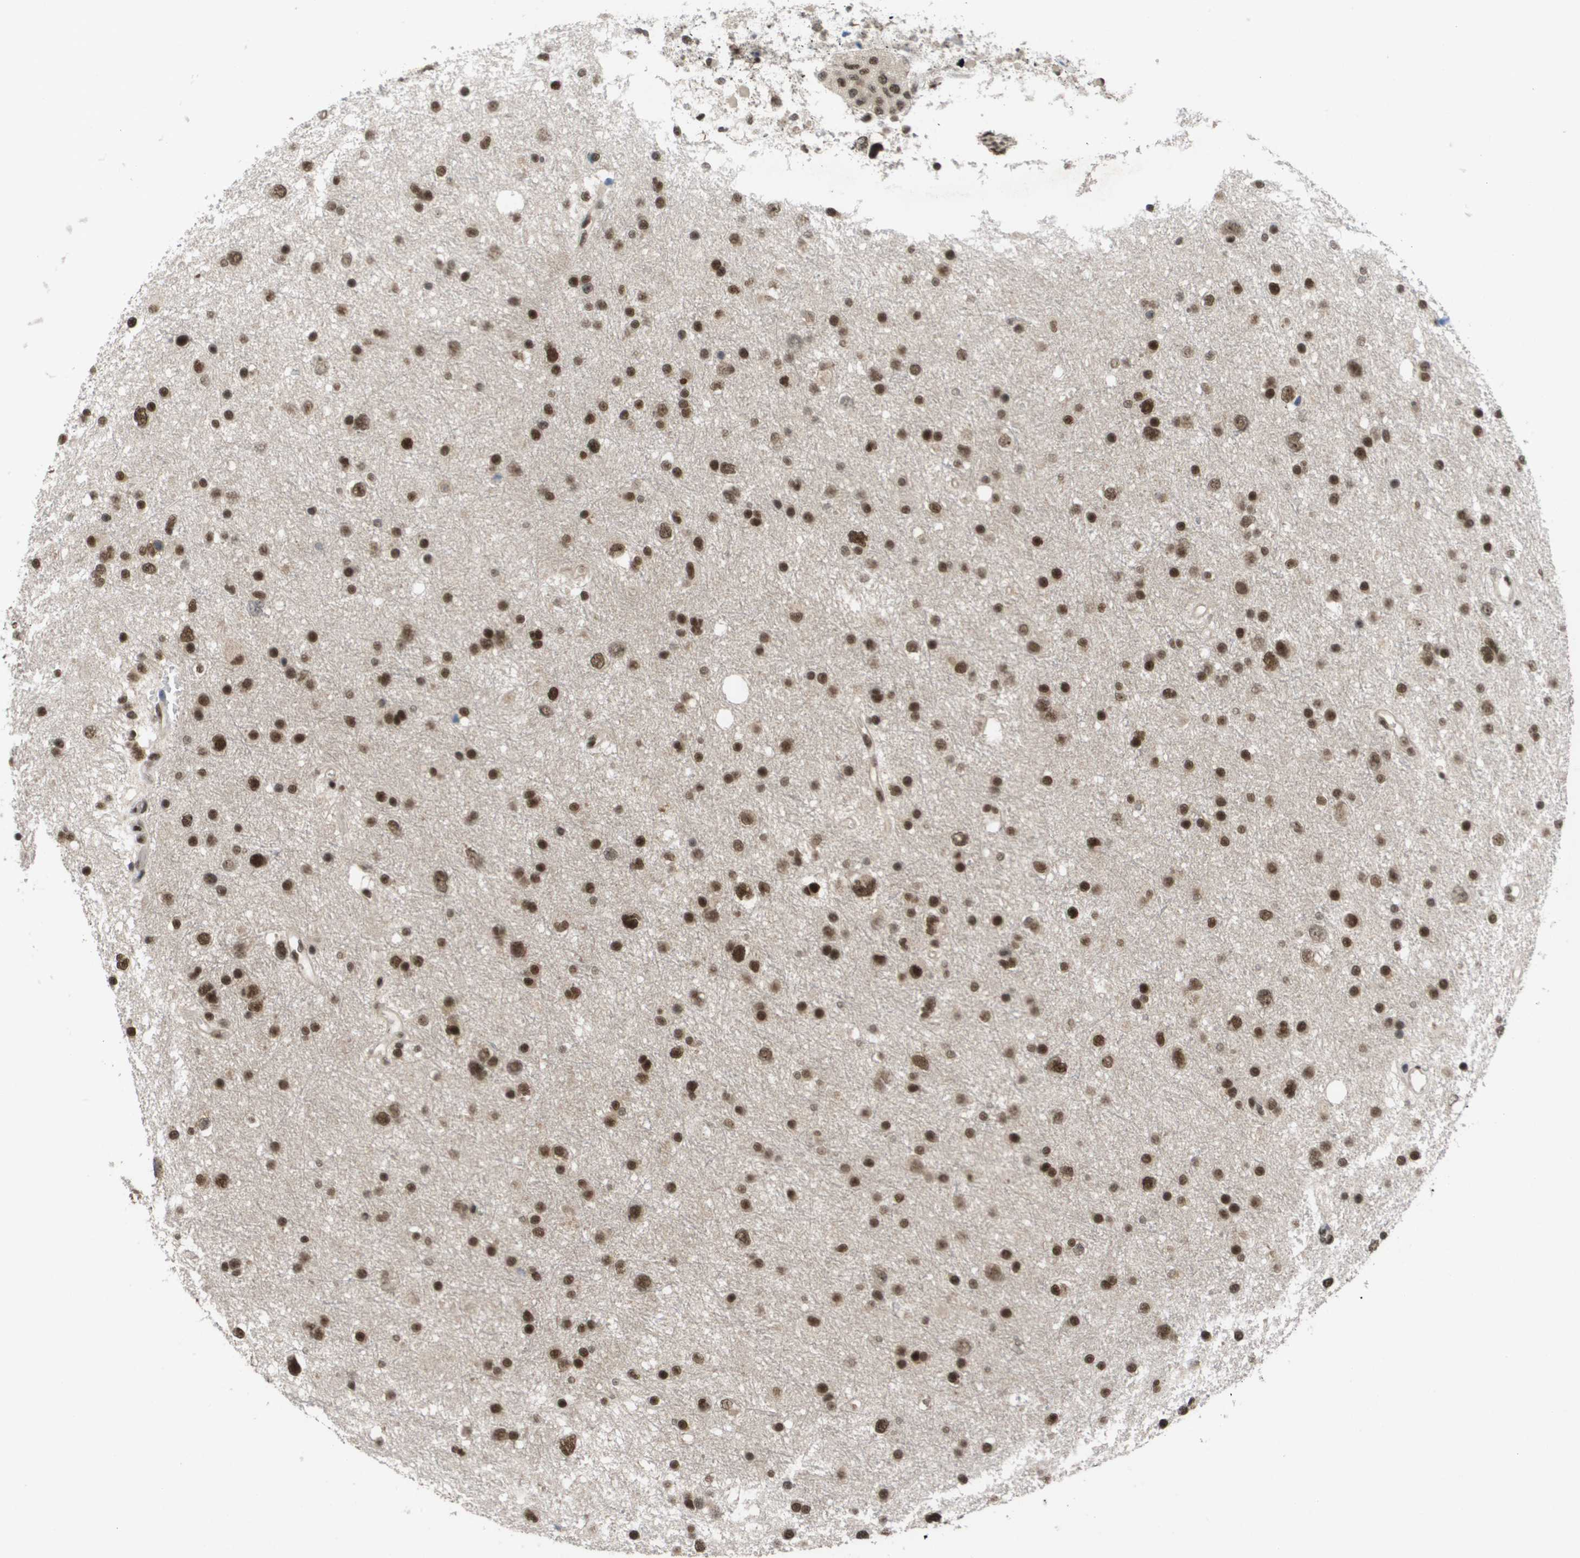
{"staining": {"intensity": "strong", "quantity": ">75%", "location": "nuclear"}, "tissue": "glioma", "cell_type": "Tumor cells", "image_type": "cancer", "snomed": [{"axis": "morphology", "description": "Glioma, malignant, Low grade"}, {"axis": "topography", "description": "Brain"}], "caption": "Immunohistochemical staining of human malignant glioma (low-grade) demonstrates high levels of strong nuclear staining in approximately >75% of tumor cells.", "gene": "CDT1", "patient": {"sex": "female", "age": 37}}